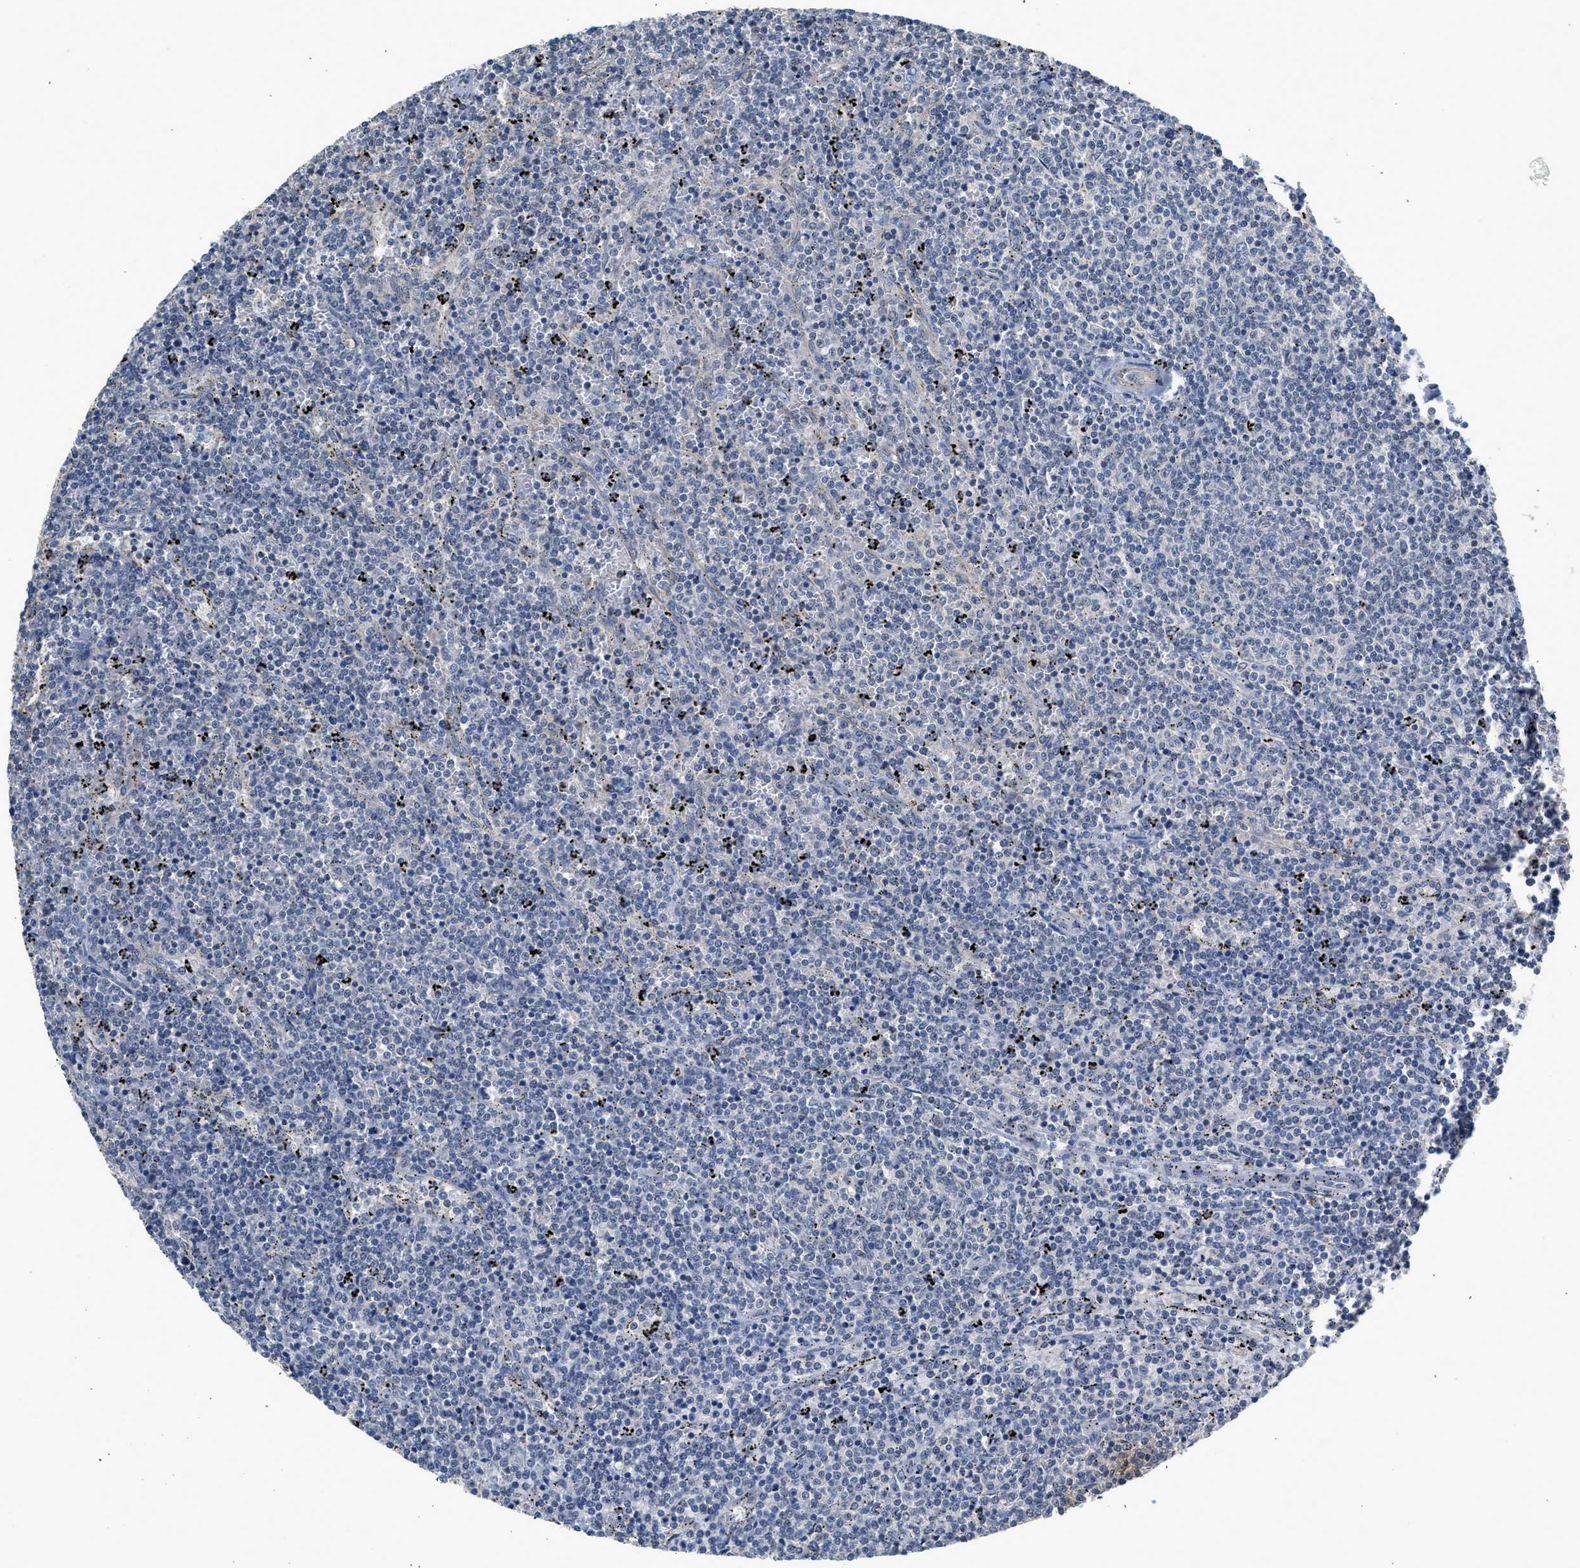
{"staining": {"intensity": "negative", "quantity": "none", "location": "none"}, "tissue": "lymphoma", "cell_type": "Tumor cells", "image_type": "cancer", "snomed": [{"axis": "morphology", "description": "Malignant lymphoma, non-Hodgkin's type, Low grade"}, {"axis": "topography", "description": "Spleen"}], "caption": "Micrograph shows no significant protein staining in tumor cells of low-grade malignant lymphoma, non-Hodgkin's type.", "gene": "CSF3R", "patient": {"sex": "female", "age": 50}}